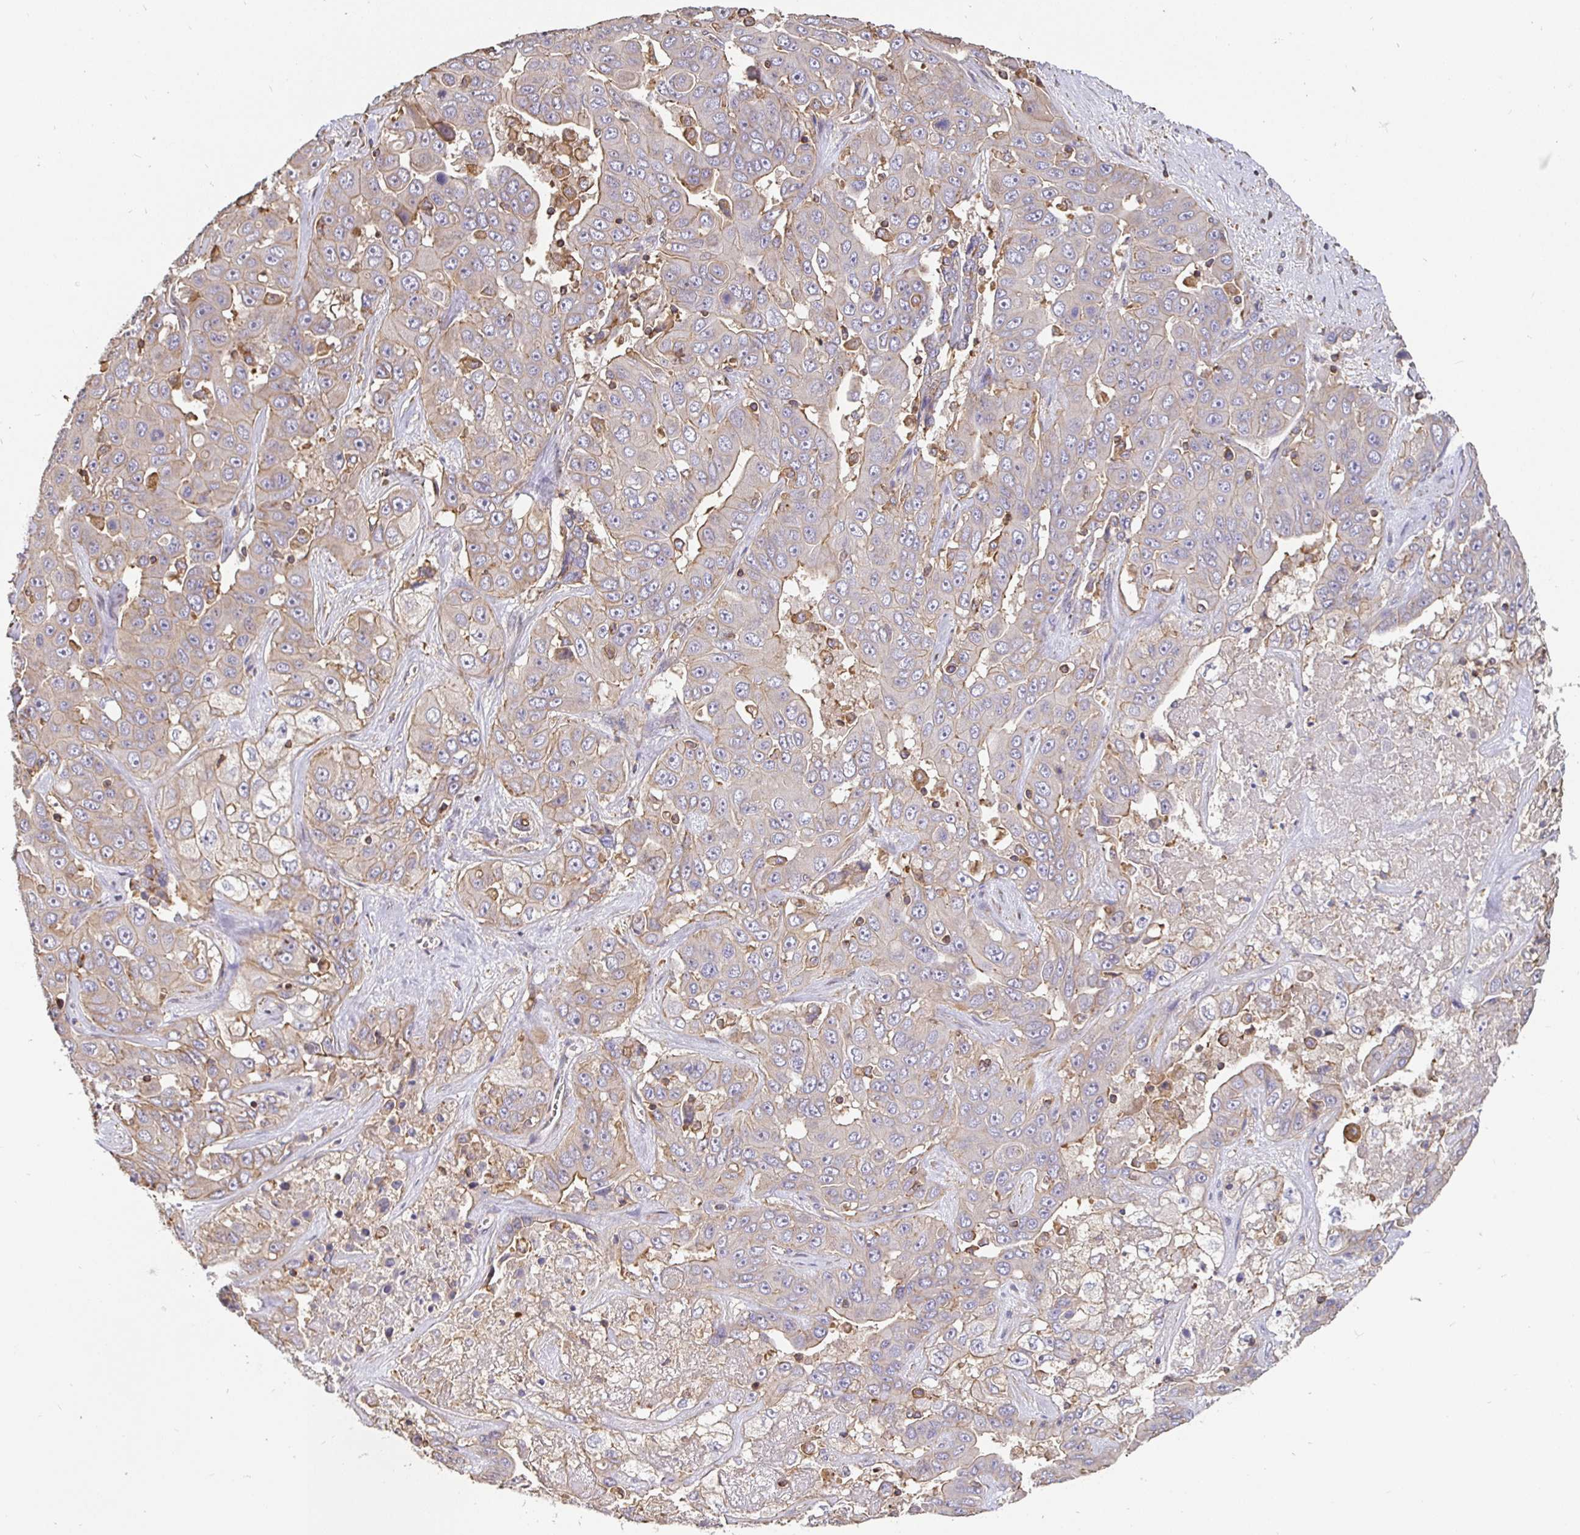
{"staining": {"intensity": "moderate", "quantity": "25%-75%", "location": "cytoplasmic/membranous"}, "tissue": "liver cancer", "cell_type": "Tumor cells", "image_type": "cancer", "snomed": [{"axis": "morphology", "description": "Cholangiocarcinoma"}, {"axis": "topography", "description": "Liver"}], "caption": "Immunohistochemistry (IHC) photomicrograph of cholangiocarcinoma (liver) stained for a protein (brown), which displays medium levels of moderate cytoplasmic/membranous expression in approximately 25%-75% of tumor cells.", "gene": "C1QTNF7", "patient": {"sex": "female", "age": 52}}